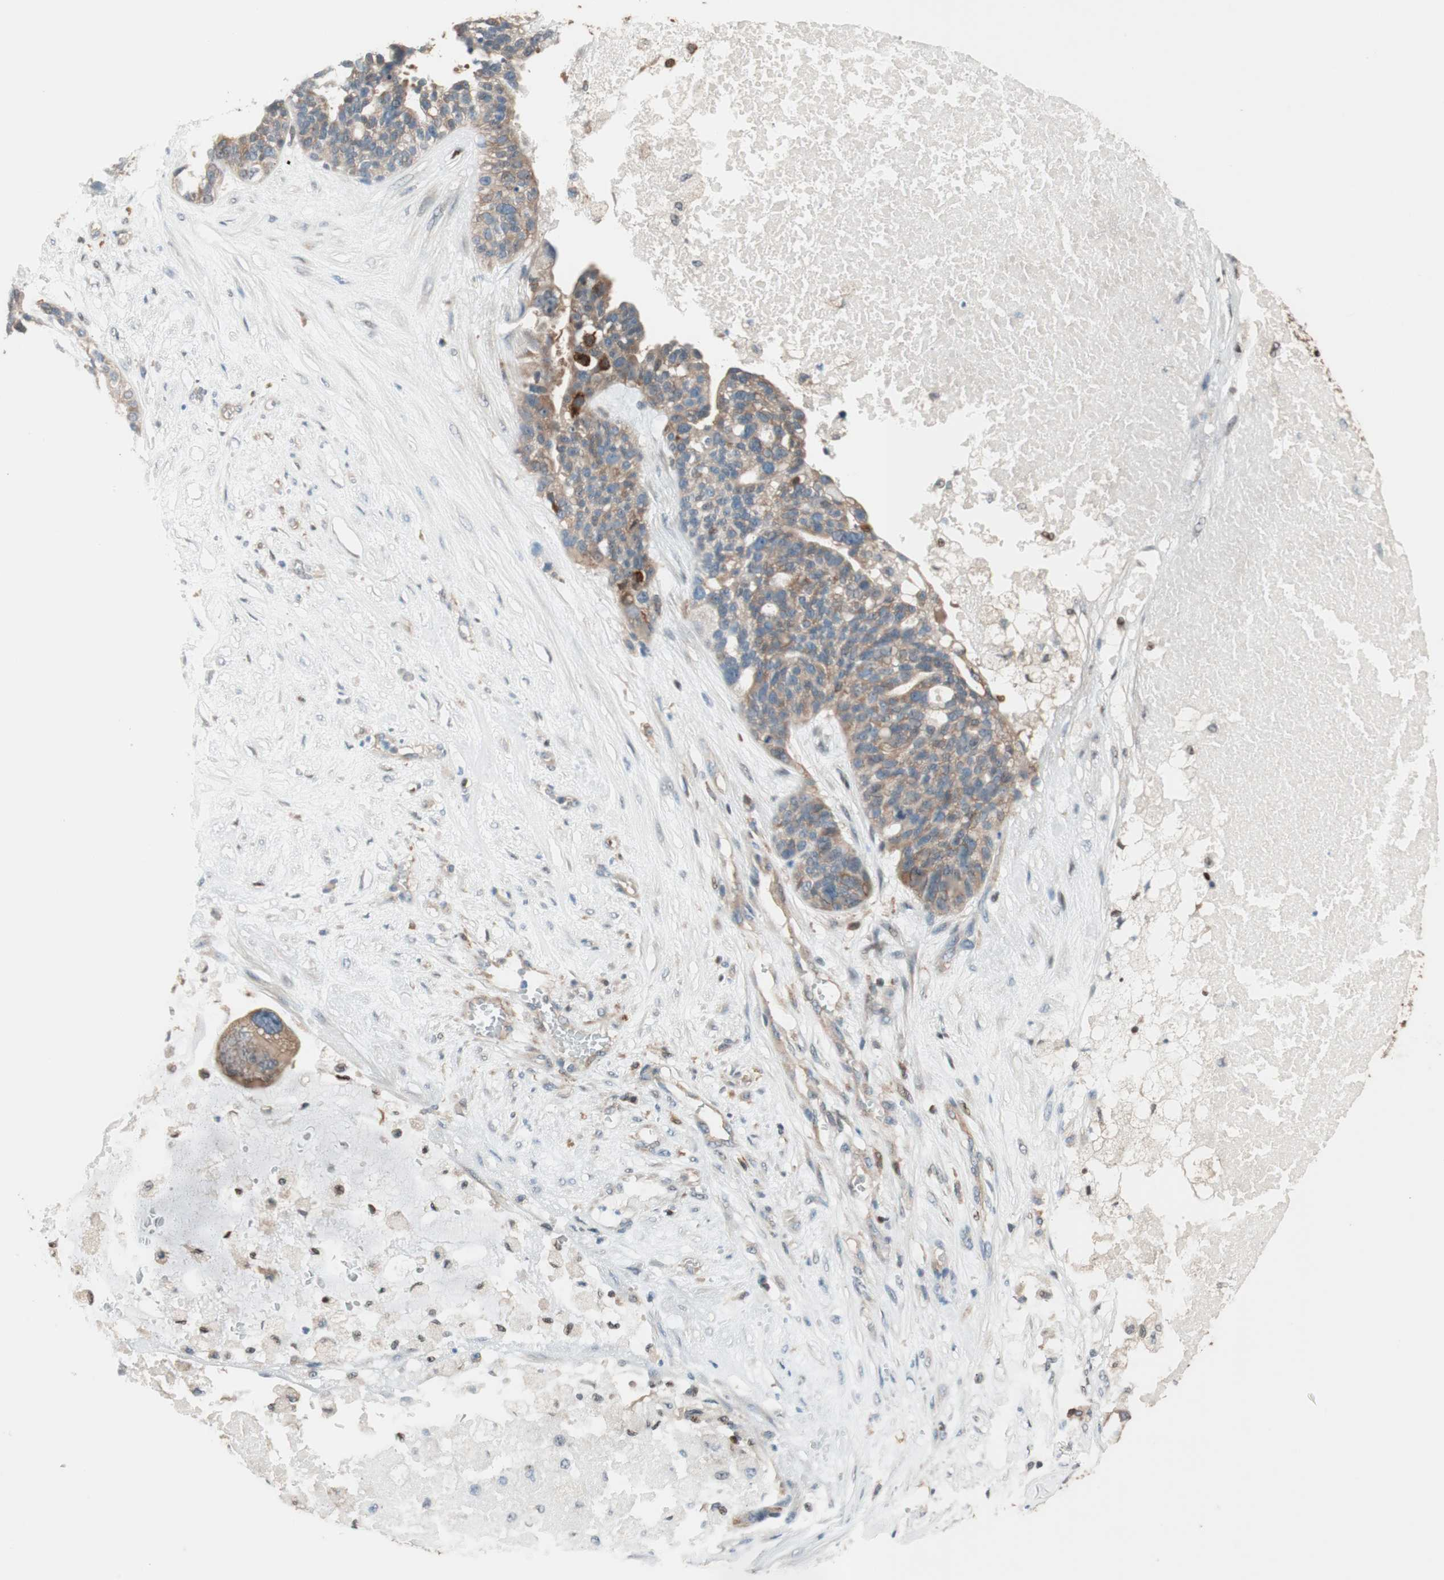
{"staining": {"intensity": "moderate", "quantity": ">75%", "location": "cytoplasmic/membranous"}, "tissue": "ovarian cancer", "cell_type": "Tumor cells", "image_type": "cancer", "snomed": [{"axis": "morphology", "description": "Cystadenocarcinoma, serous, NOS"}, {"axis": "topography", "description": "Ovary"}], "caption": "An IHC photomicrograph of tumor tissue is shown. Protein staining in brown highlights moderate cytoplasmic/membranous positivity in ovarian cancer within tumor cells.", "gene": "BIN1", "patient": {"sex": "female", "age": 59}}